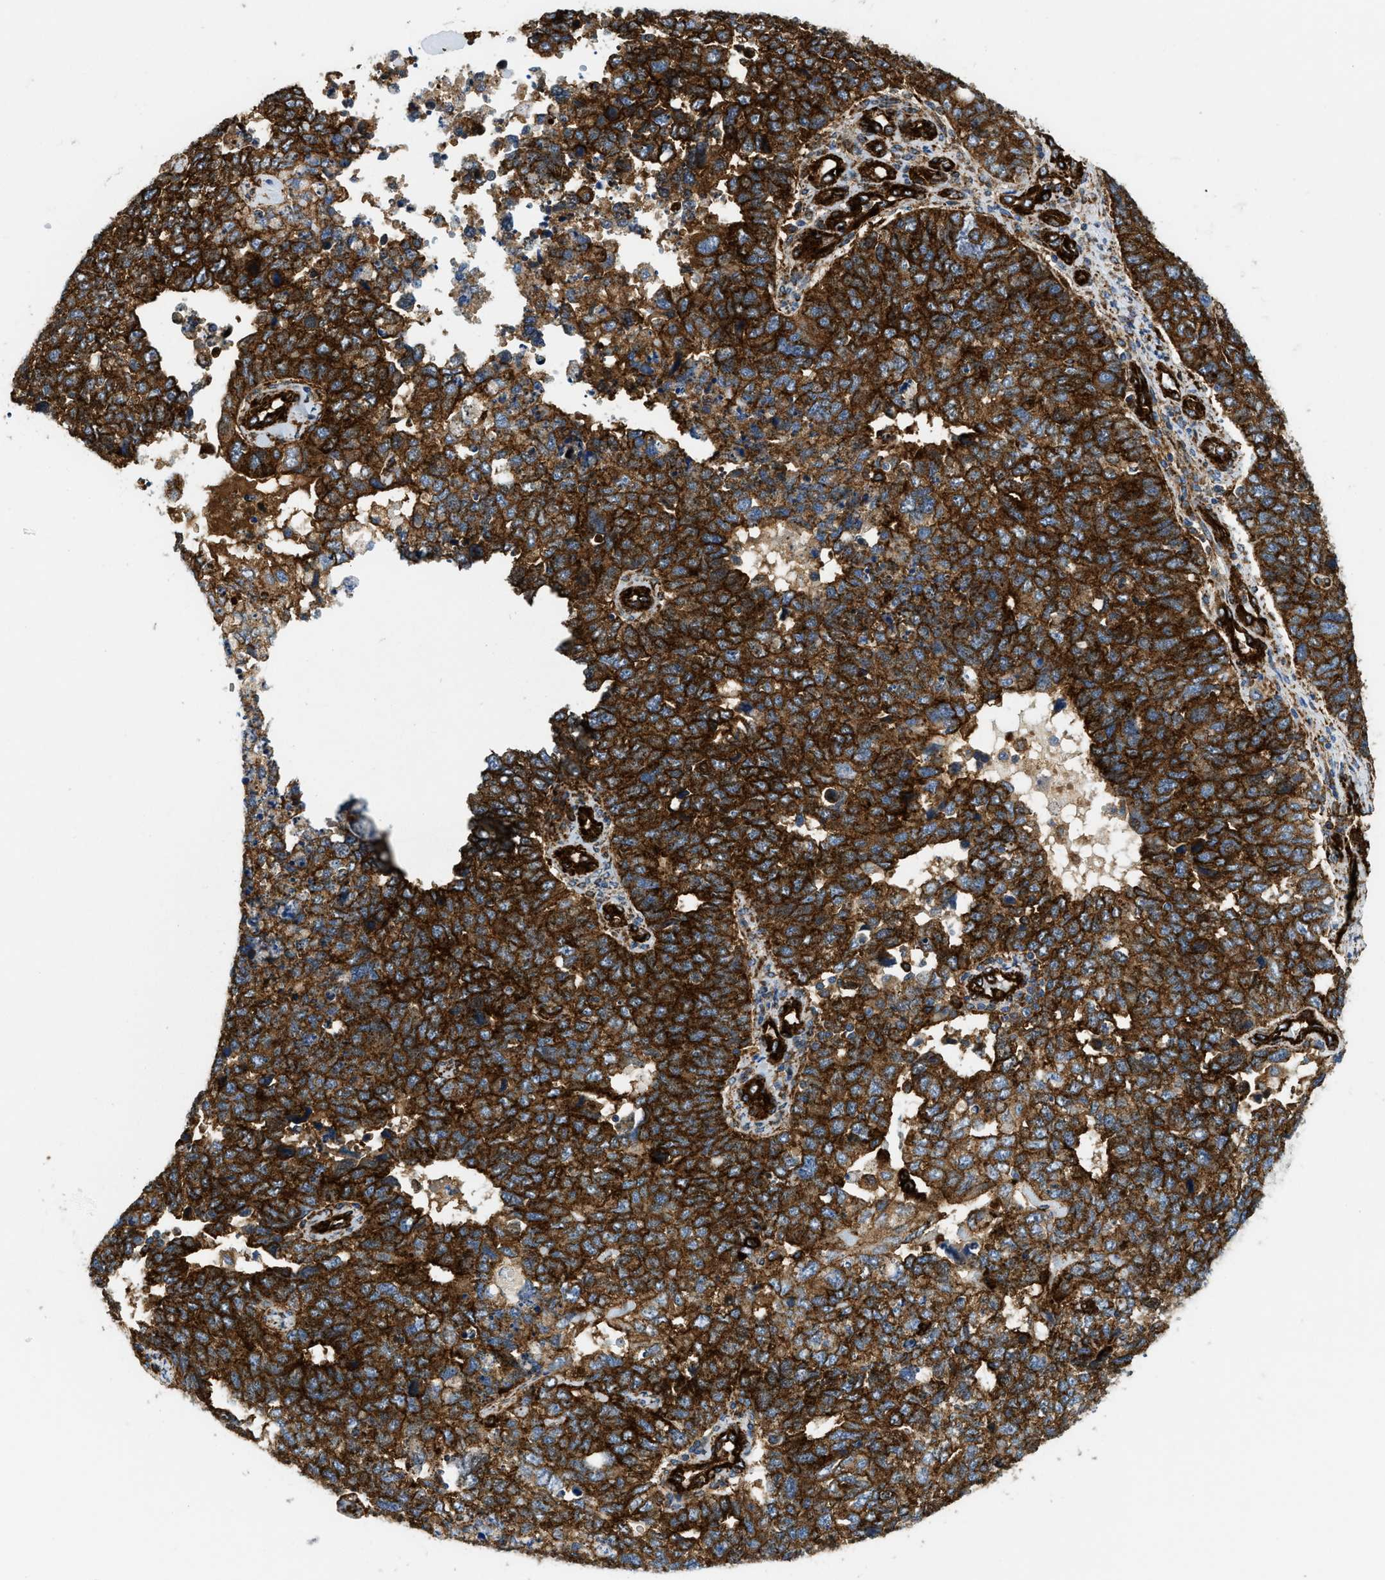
{"staining": {"intensity": "strong", "quantity": ">75%", "location": "cytoplasmic/membranous"}, "tissue": "cervical cancer", "cell_type": "Tumor cells", "image_type": "cancer", "snomed": [{"axis": "morphology", "description": "Squamous cell carcinoma, NOS"}, {"axis": "topography", "description": "Cervix"}], "caption": "This image demonstrates immunohistochemistry (IHC) staining of cervical cancer (squamous cell carcinoma), with high strong cytoplasmic/membranous positivity in approximately >75% of tumor cells.", "gene": "HIP1", "patient": {"sex": "female", "age": 63}}